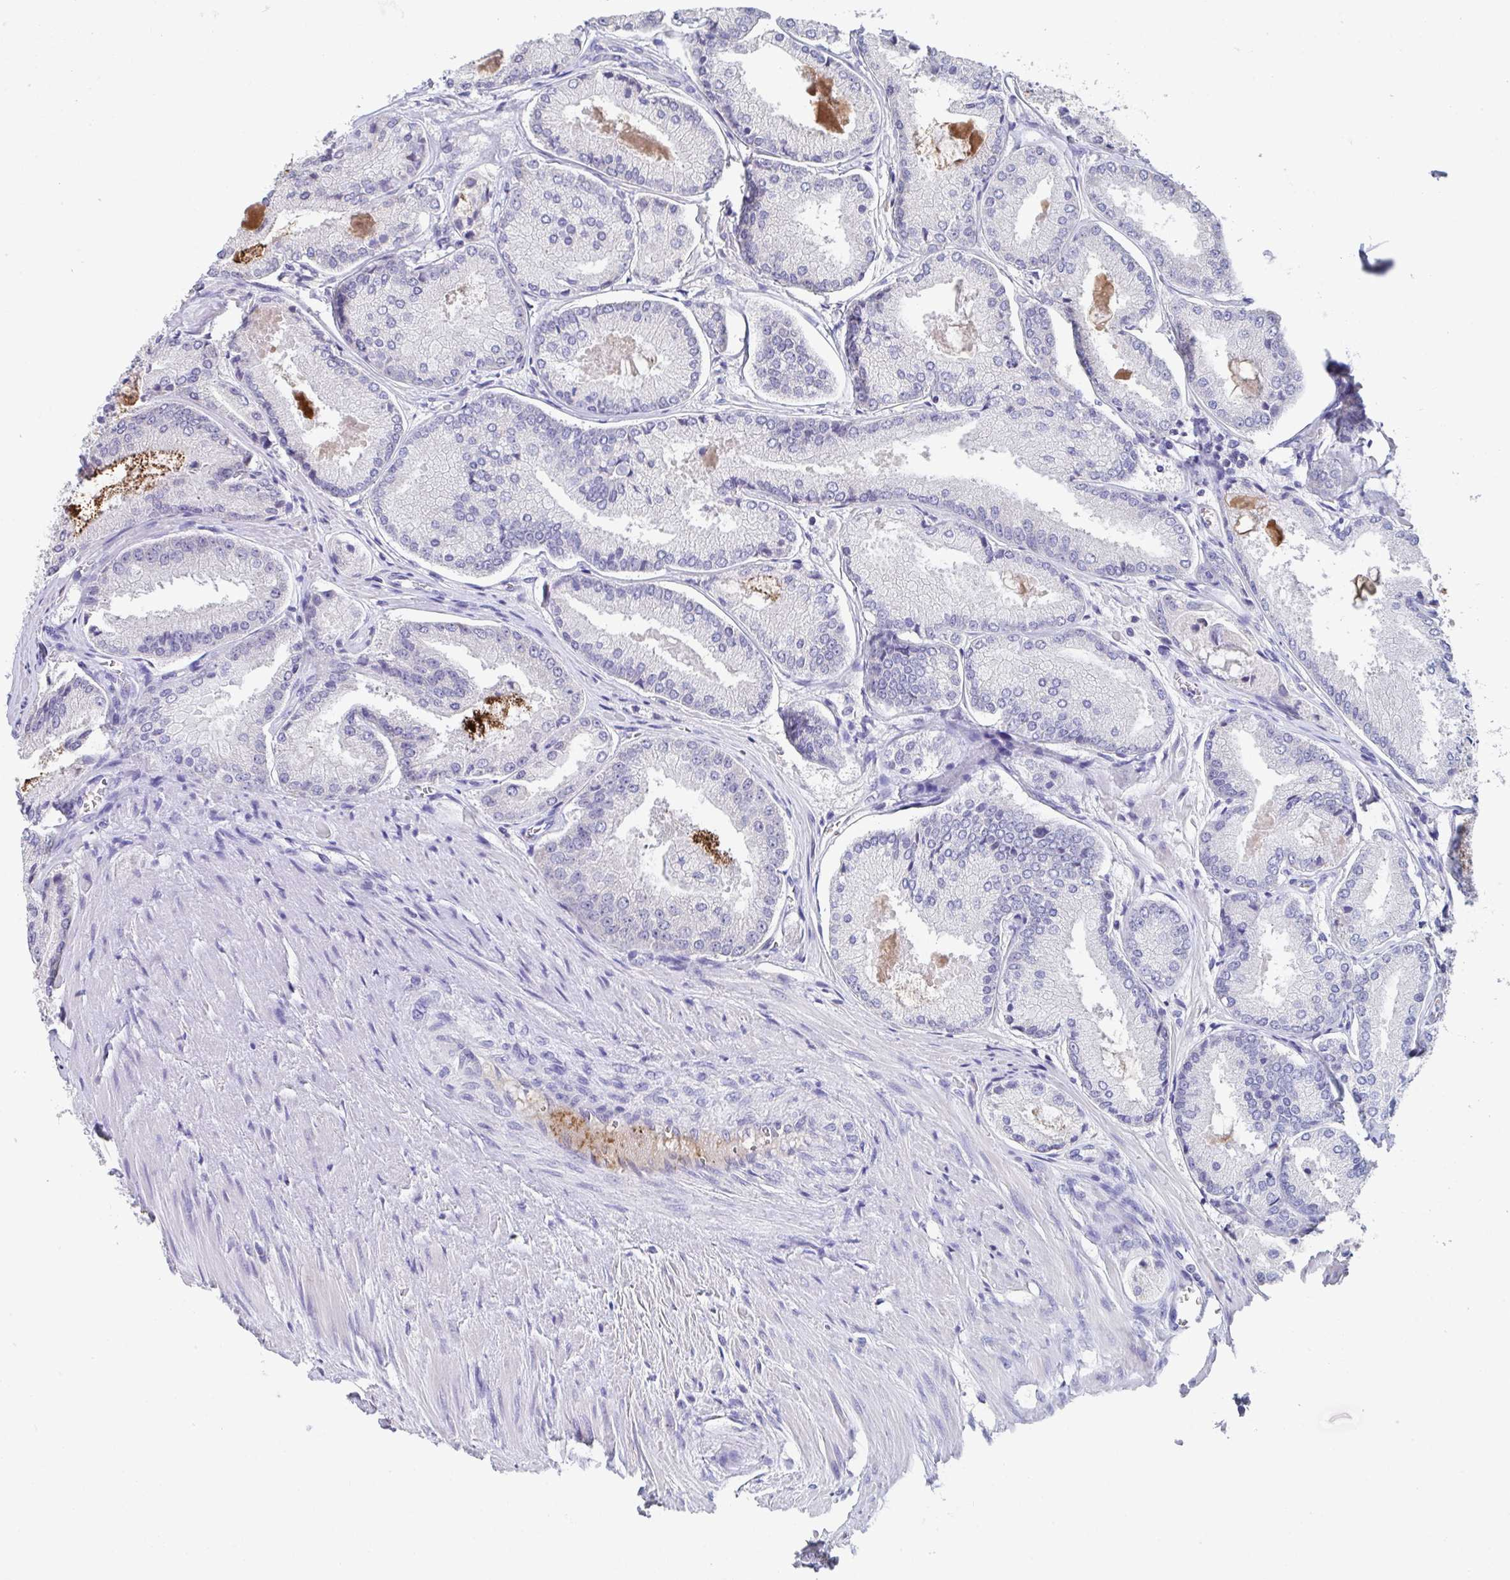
{"staining": {"intensity": "negative", "quantity": "none", "location": "none"}, "tissue": "prostate cancer", "cell_type": "Tumor cells", "image_type": "cancer", "snomed": [{"axis": "morphology", "description": "Adenocarcinoma, High grade"}, {"axis": "topography", "description": "Prostate"}], "caption": "This photomicrograph is of high-grade adenocarcinoma (prostate) stained with immunohistochemistry (IHC) to label a protein in brown with the nuclei are counter-stained blue. There is no expression in tumor cells.", "gene": "LRRC58", "patient": {"sex": "male", "age": 73}}